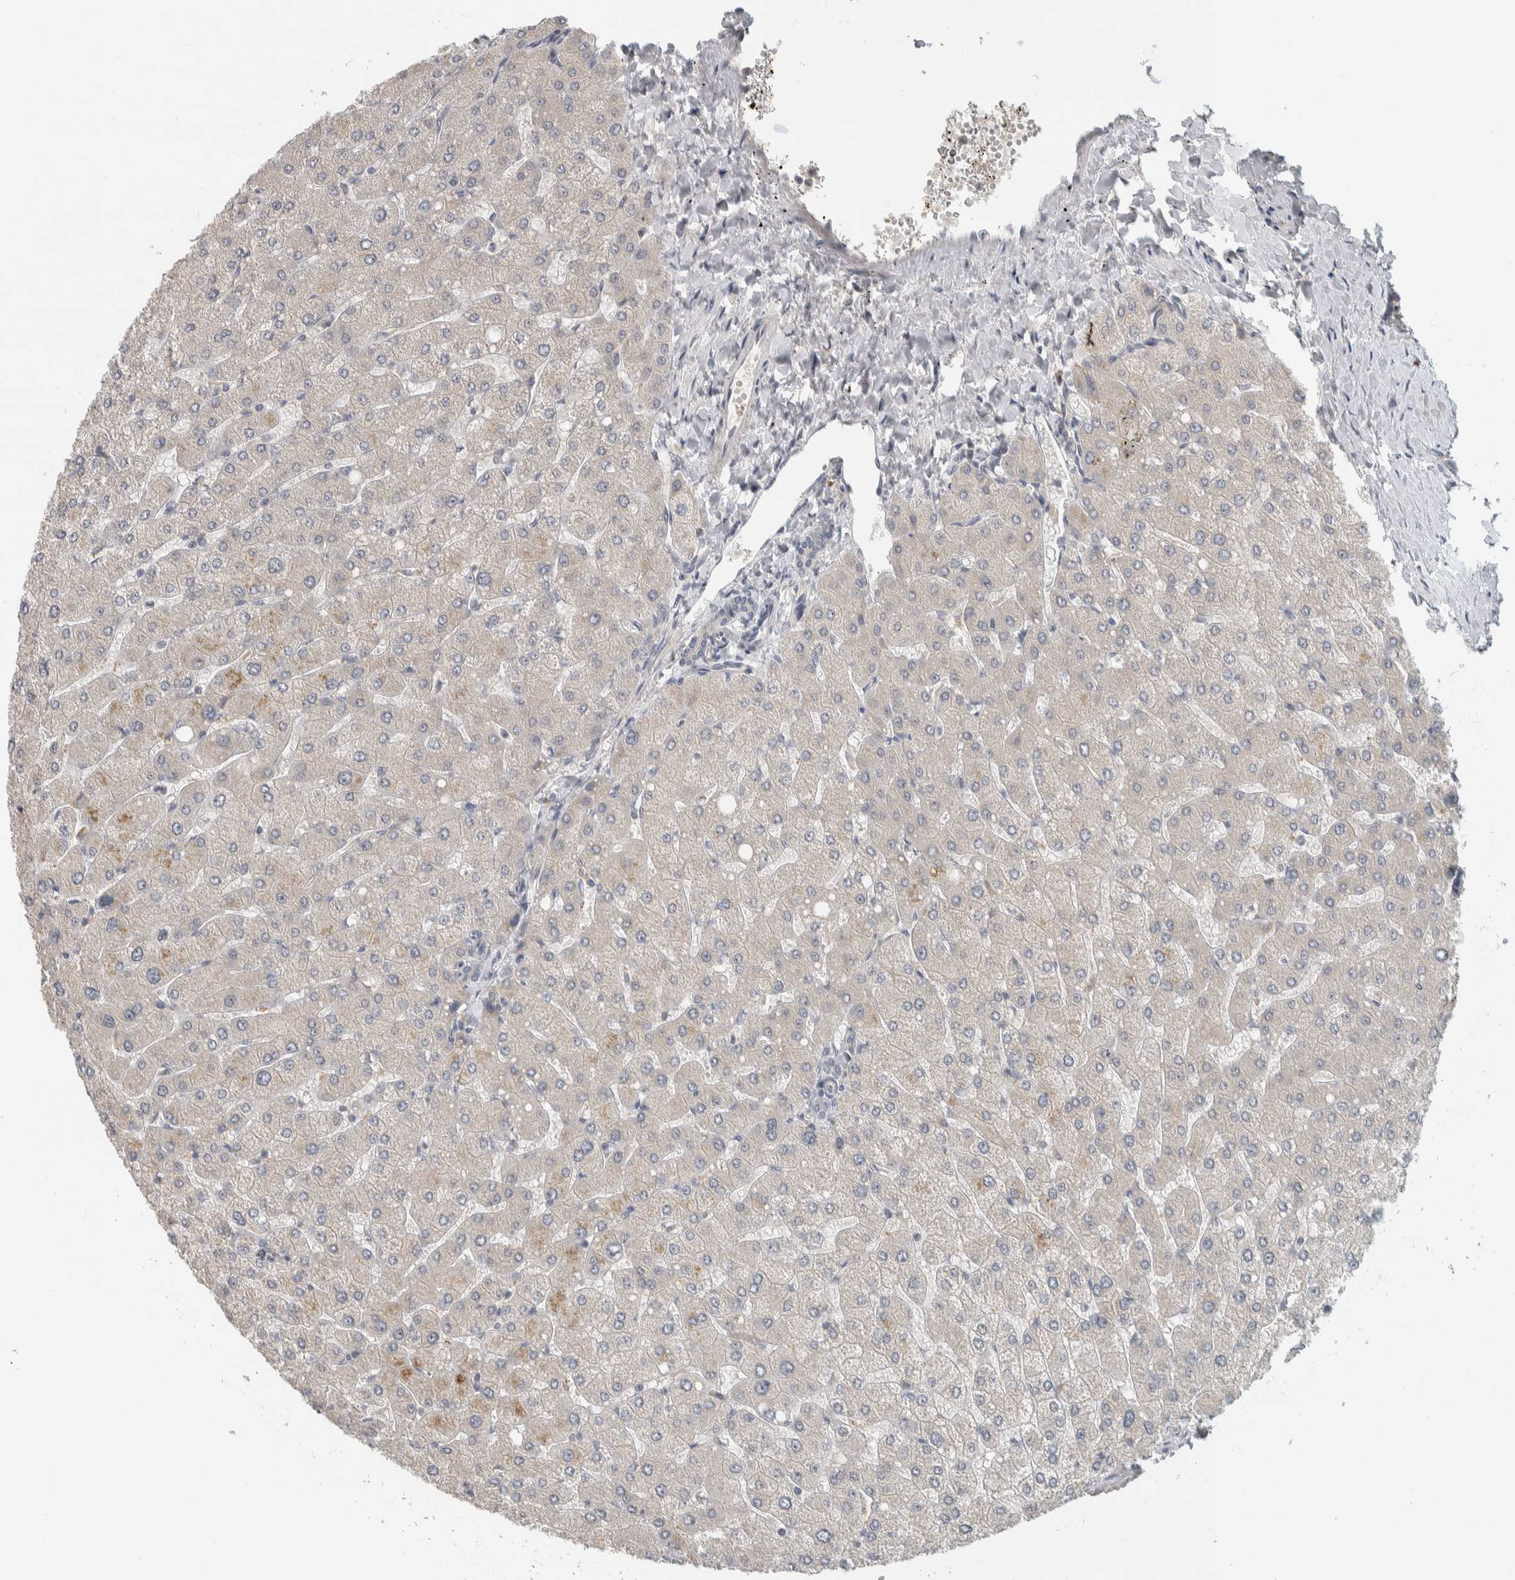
{"staining": {"intensity": "negative", "quantity": "none", "location": "none"}, "tissue": "liver", "cell_type": "Cholangiocytes", "image_type": "normal", "snomed": [{"axis": "morphology", "description": "Normal tissue, NOS"}, {"axis": "topography", "description": "Liver"}], "caption": "Histopathology image shows no significant protein positivity in cholangiocytes of unremarkable liver.", "gene": "AFP", "patient": {"sex": "male", "age": 55}}